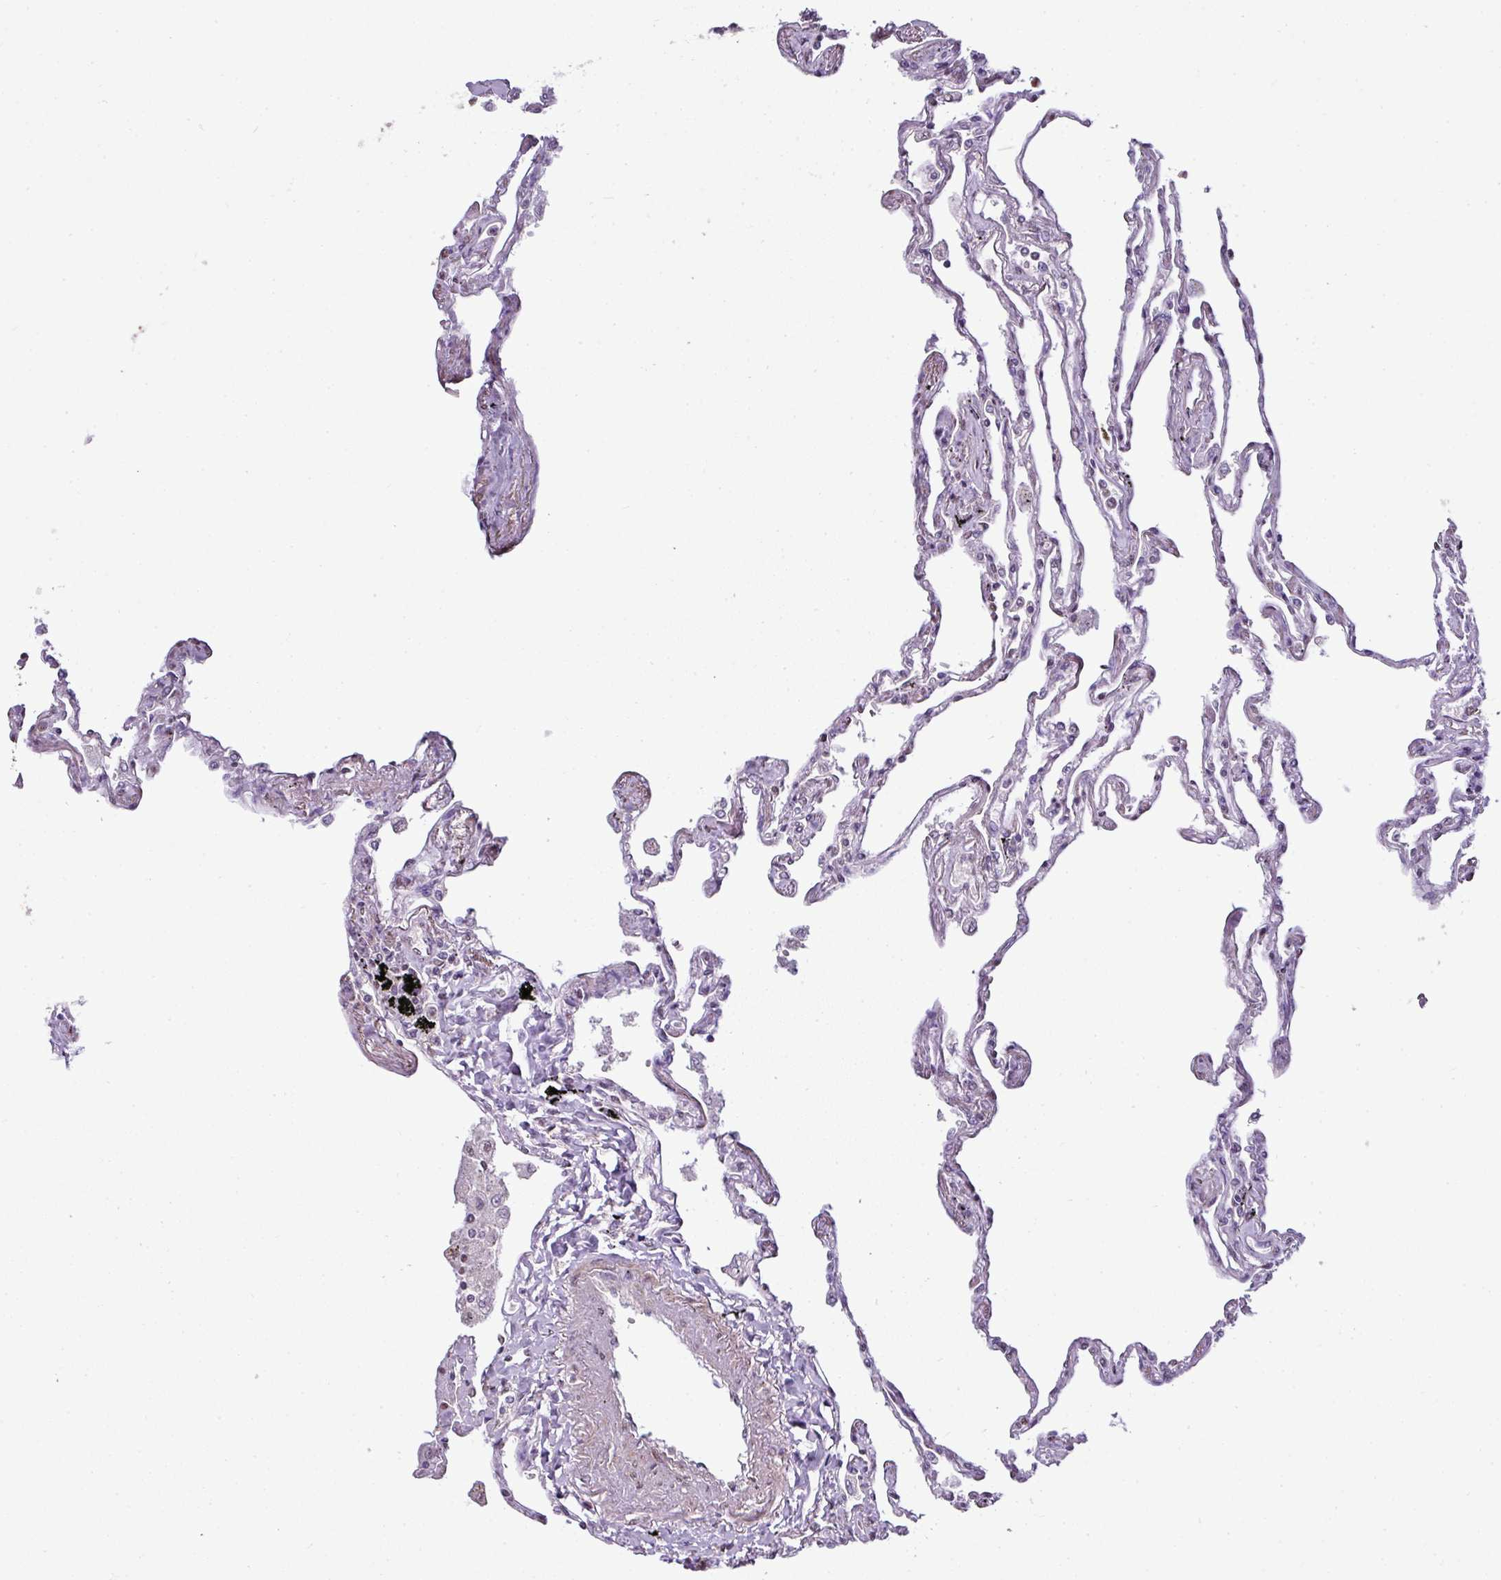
{"staining": {"intensity": "weak", "quantity": "<25%", "location": "cytoplasmic/membranous"}, "tissue": "lung", "cell_type": "Alveolar cells", "image_type": "normal", "snomed": [{"axis": "morphology", "description": "Normal tissue, NOS"}, {"axis": "topography", "description": "Lung"}], "caption": "Lung stained for a protein using immunohistochemistry shows no positivity alveolar cells.", "gene": "JPH2", "patient": {"sex": "female", "age": 67}}